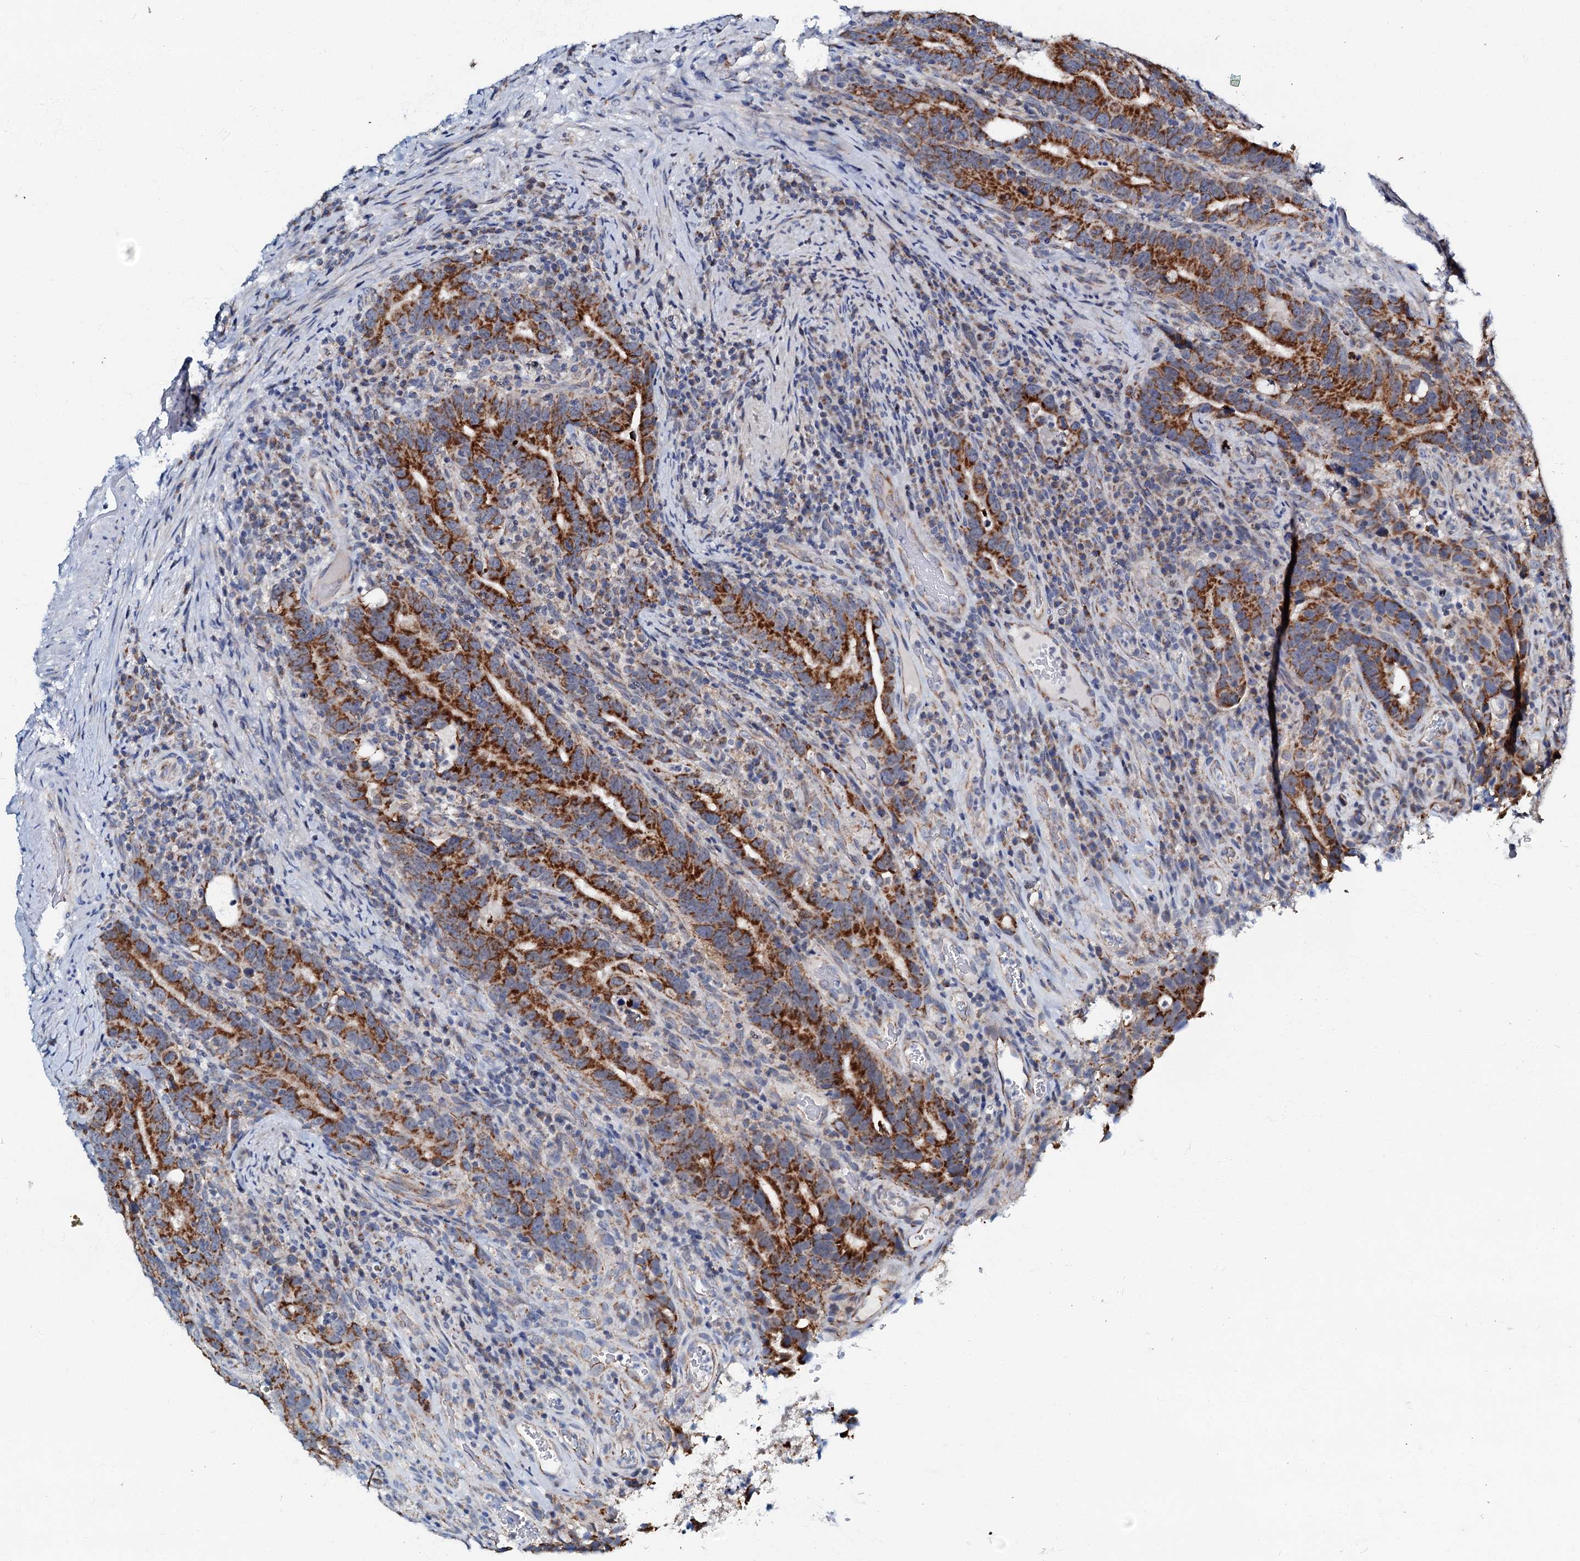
{"staining": {"intensity": "strong", "quantity": ">75%", "location": "cytoplasmic/membranous"}, "tissue": "colorectal cancer", "cell_type": "Tumor cells", "image_type": "cancer", "snomed": [{"axis": "morphology", "description": "Adenocarcinoma, NOS"}, {"axis": "topography", "description": "Colon"}], "caption": "Colorectal cancer tissue exhibits strong cytoplasmic/membranous staining in about >75% of tumor cells (DAB IHC, brown staining for protein, blue staining for nuclei).", "gene": "MRPL51", "patient": {"sex": "female", "age": 66}}